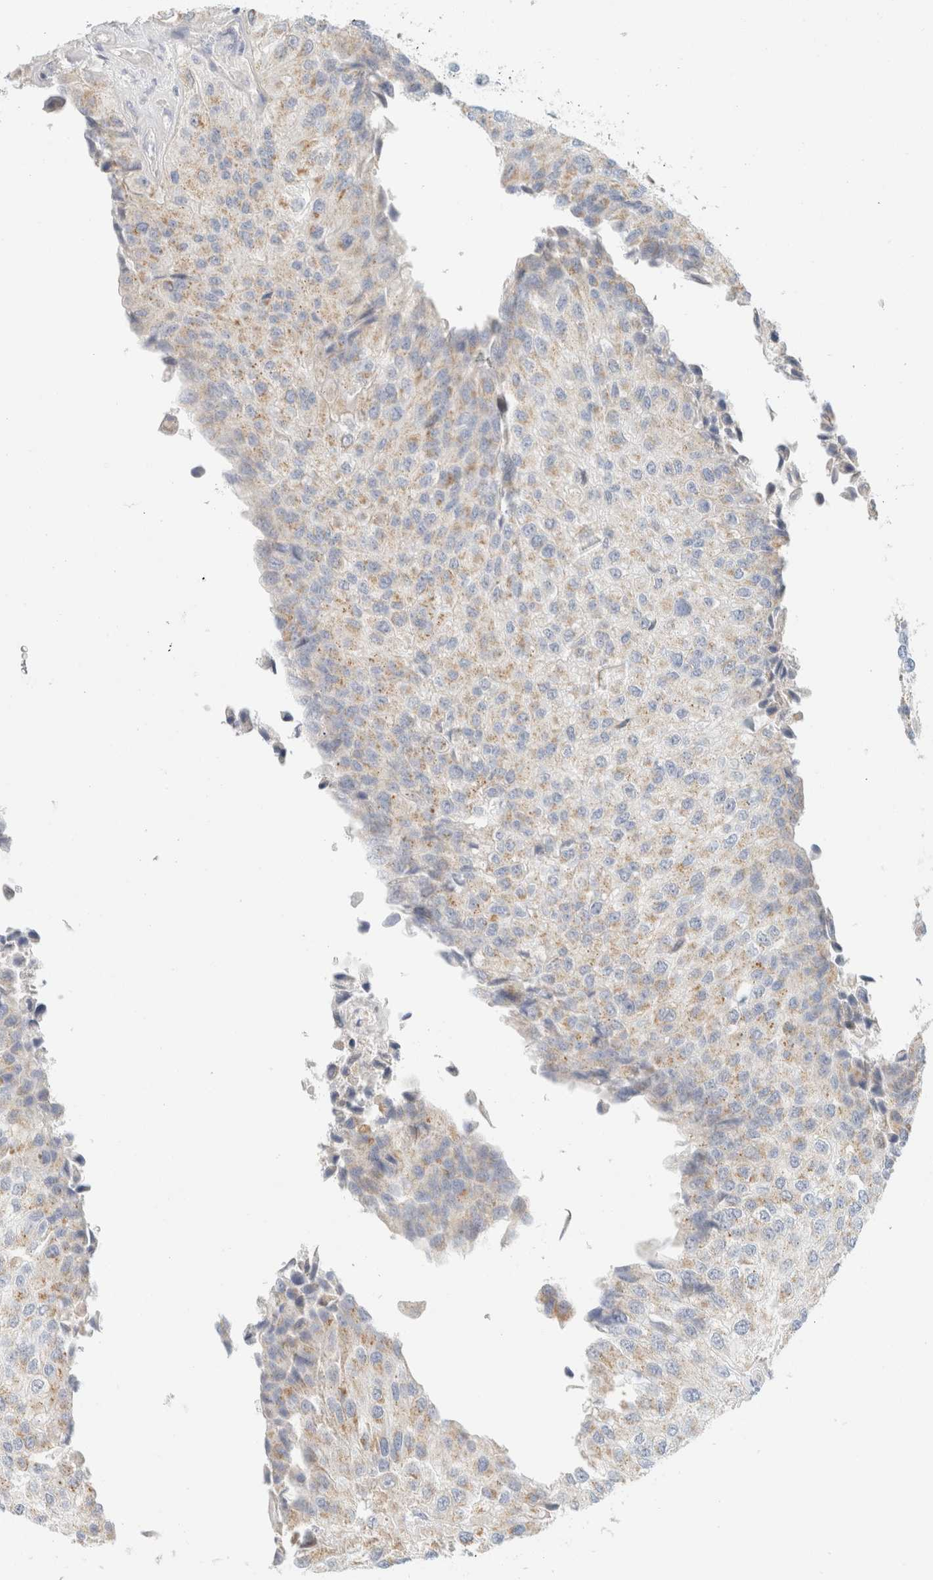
{"staining": {"intensity": "weak", "quantity": "25%-75%", "location": "cytoplasmic/membranous"}, "tissue": "urothelial cancer", "cell_type": "Tumor cells", "image_type": "cancer", "snomed": [{"axis": "morphology", "description": "Urothelial carcinoma, High grade"}, {"axis": "topography", "description": "Kidney"}, {"axis": "topography", "description": "Urinary bladder"}], "caption": "IHC photomicrograph of neoplastic tissue: human urothelial cancer stained using immunohistochemistry displays low levels of weak protein expression localized specifically in the cytoplasmic/membranous of tumor cells, appearing as a cytoplasmic/membranous brown color.", "gene": "HDHD3", "patient": {"sex": "male", "age": 77}}